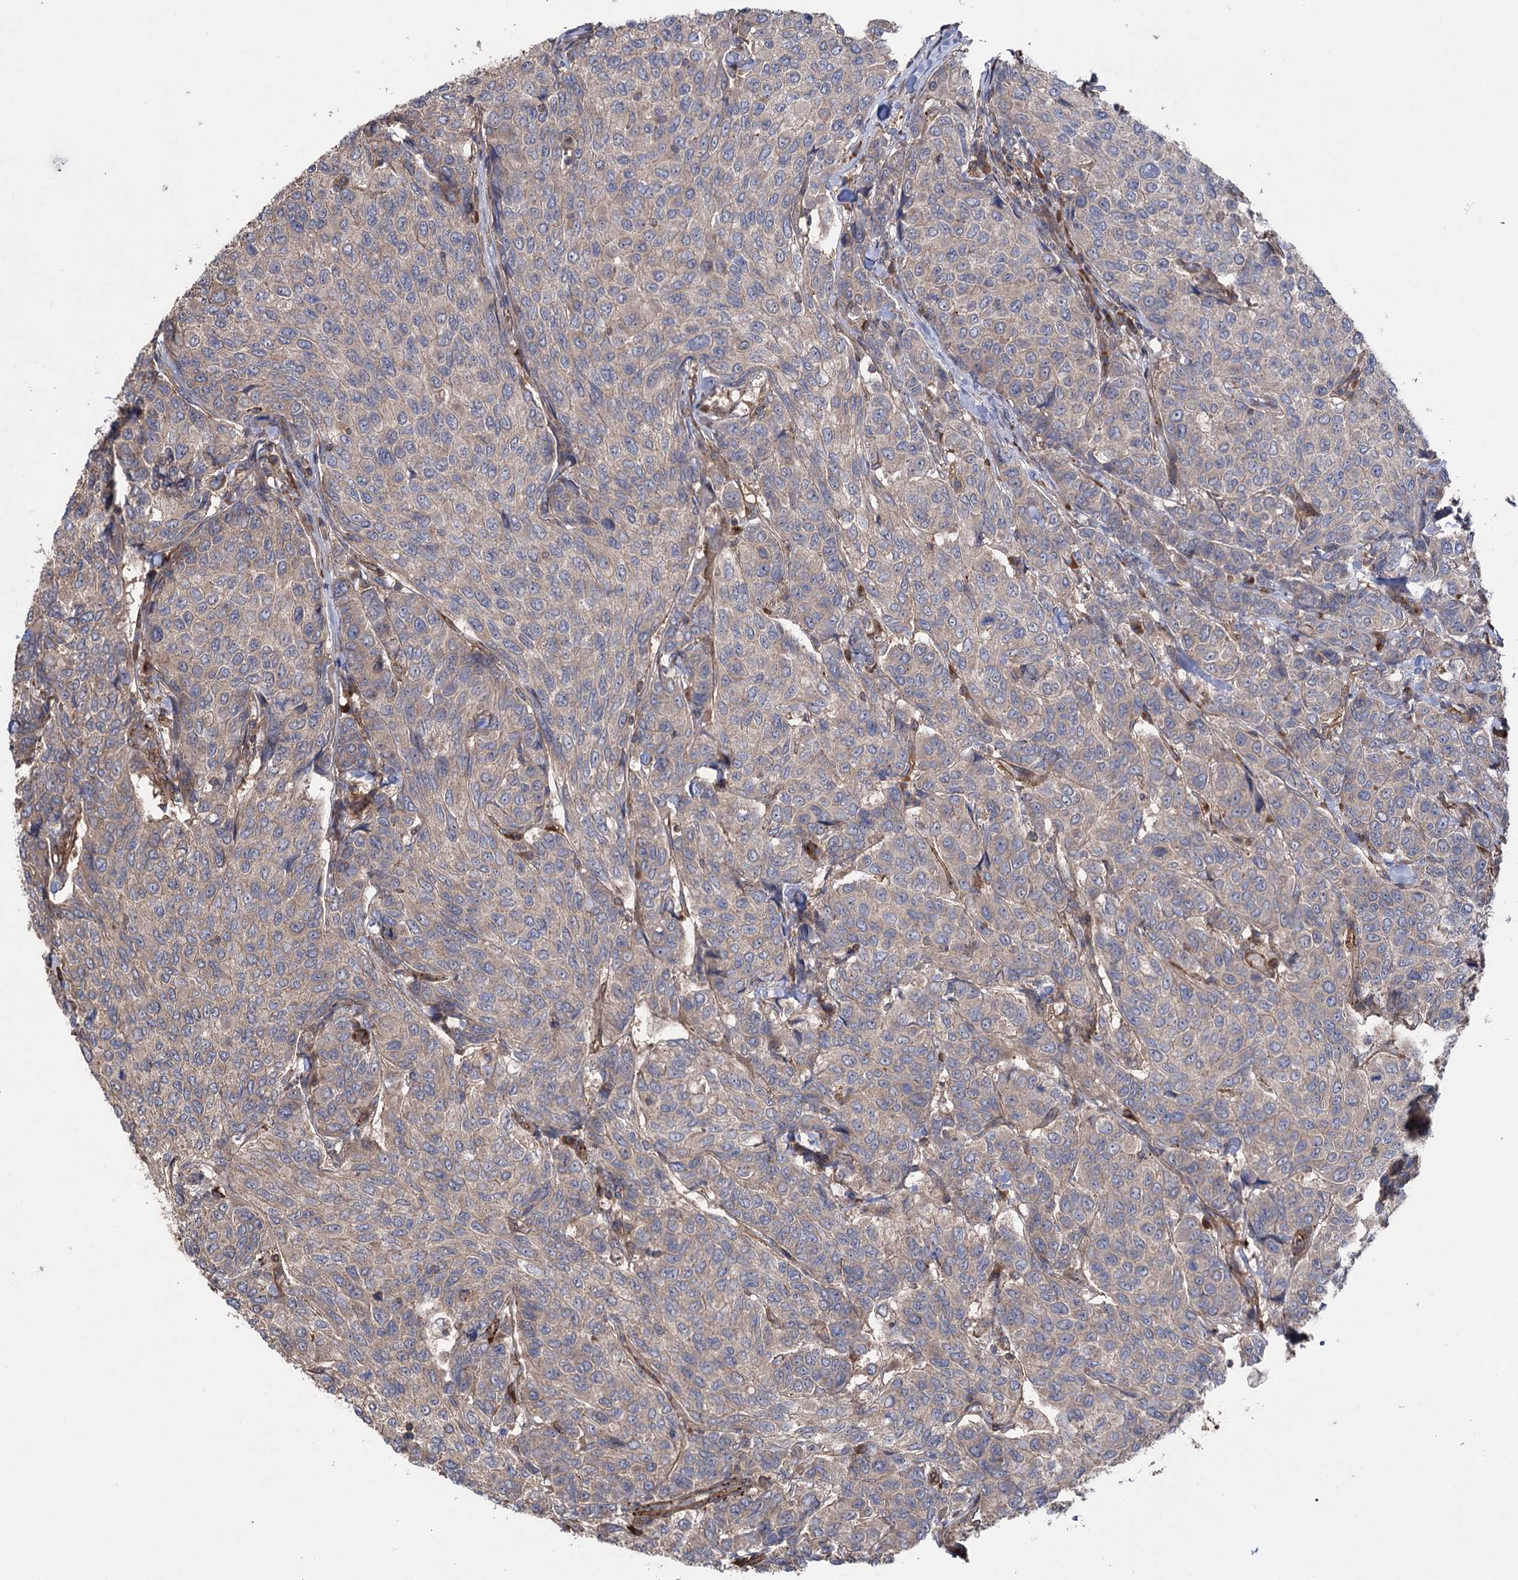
{"staining": {"intensity": "negative", "quantity": "none", "location": "none"}, "tissue": "breast cancer", "cell_type": "Tumor cells", "image_type": "cancer", "snomed": [{"axis": "morphology", "description": "Duct carcinoma"}, {"axis": "topography", "description": "Breast"}], "caption": "An image of human breast cancer is negative for staining in tumor cells.", "gene": "LARS2", "patient": {"sex": "female", "age": 55}}